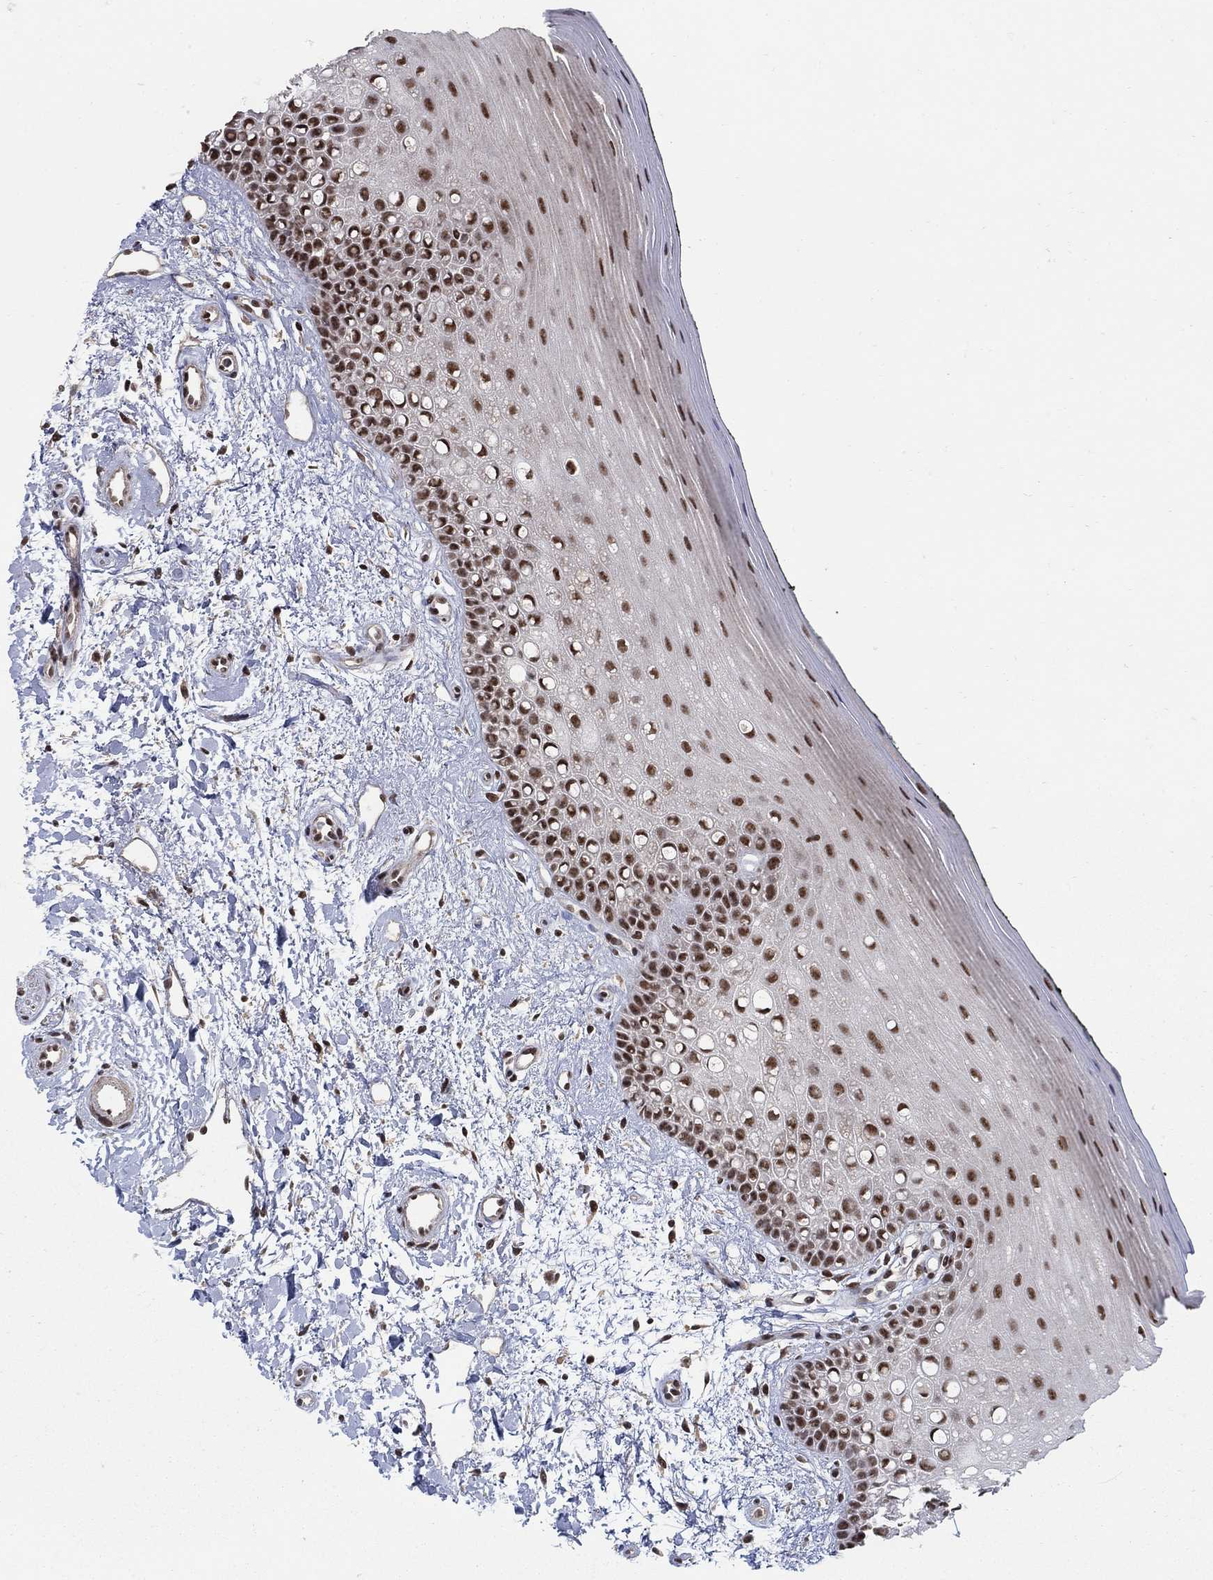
{"staining": {"intensity": "strong", "quantity": "25%-75%", "location": "nuclear"}, "tissue": "oral mucosa", "cell_type": "Squamous epithelial cells", "image_type": "normal", "snomed": [{"axis": "morphology", "description": "Normal tissue, NOS"}, {"axis": "topography", "description": "Oral tissue"}], "caption": "Protein expression analysis of unremarkable human oral mucosa reveals strong nuclear positivity in about 25%-75% of squamous epithelial cells. (brown staining indicates protein expression, while blue staining denotes nuclei).", "gene": "PNISR", "patient": {"sex": "female", "age": 78}}